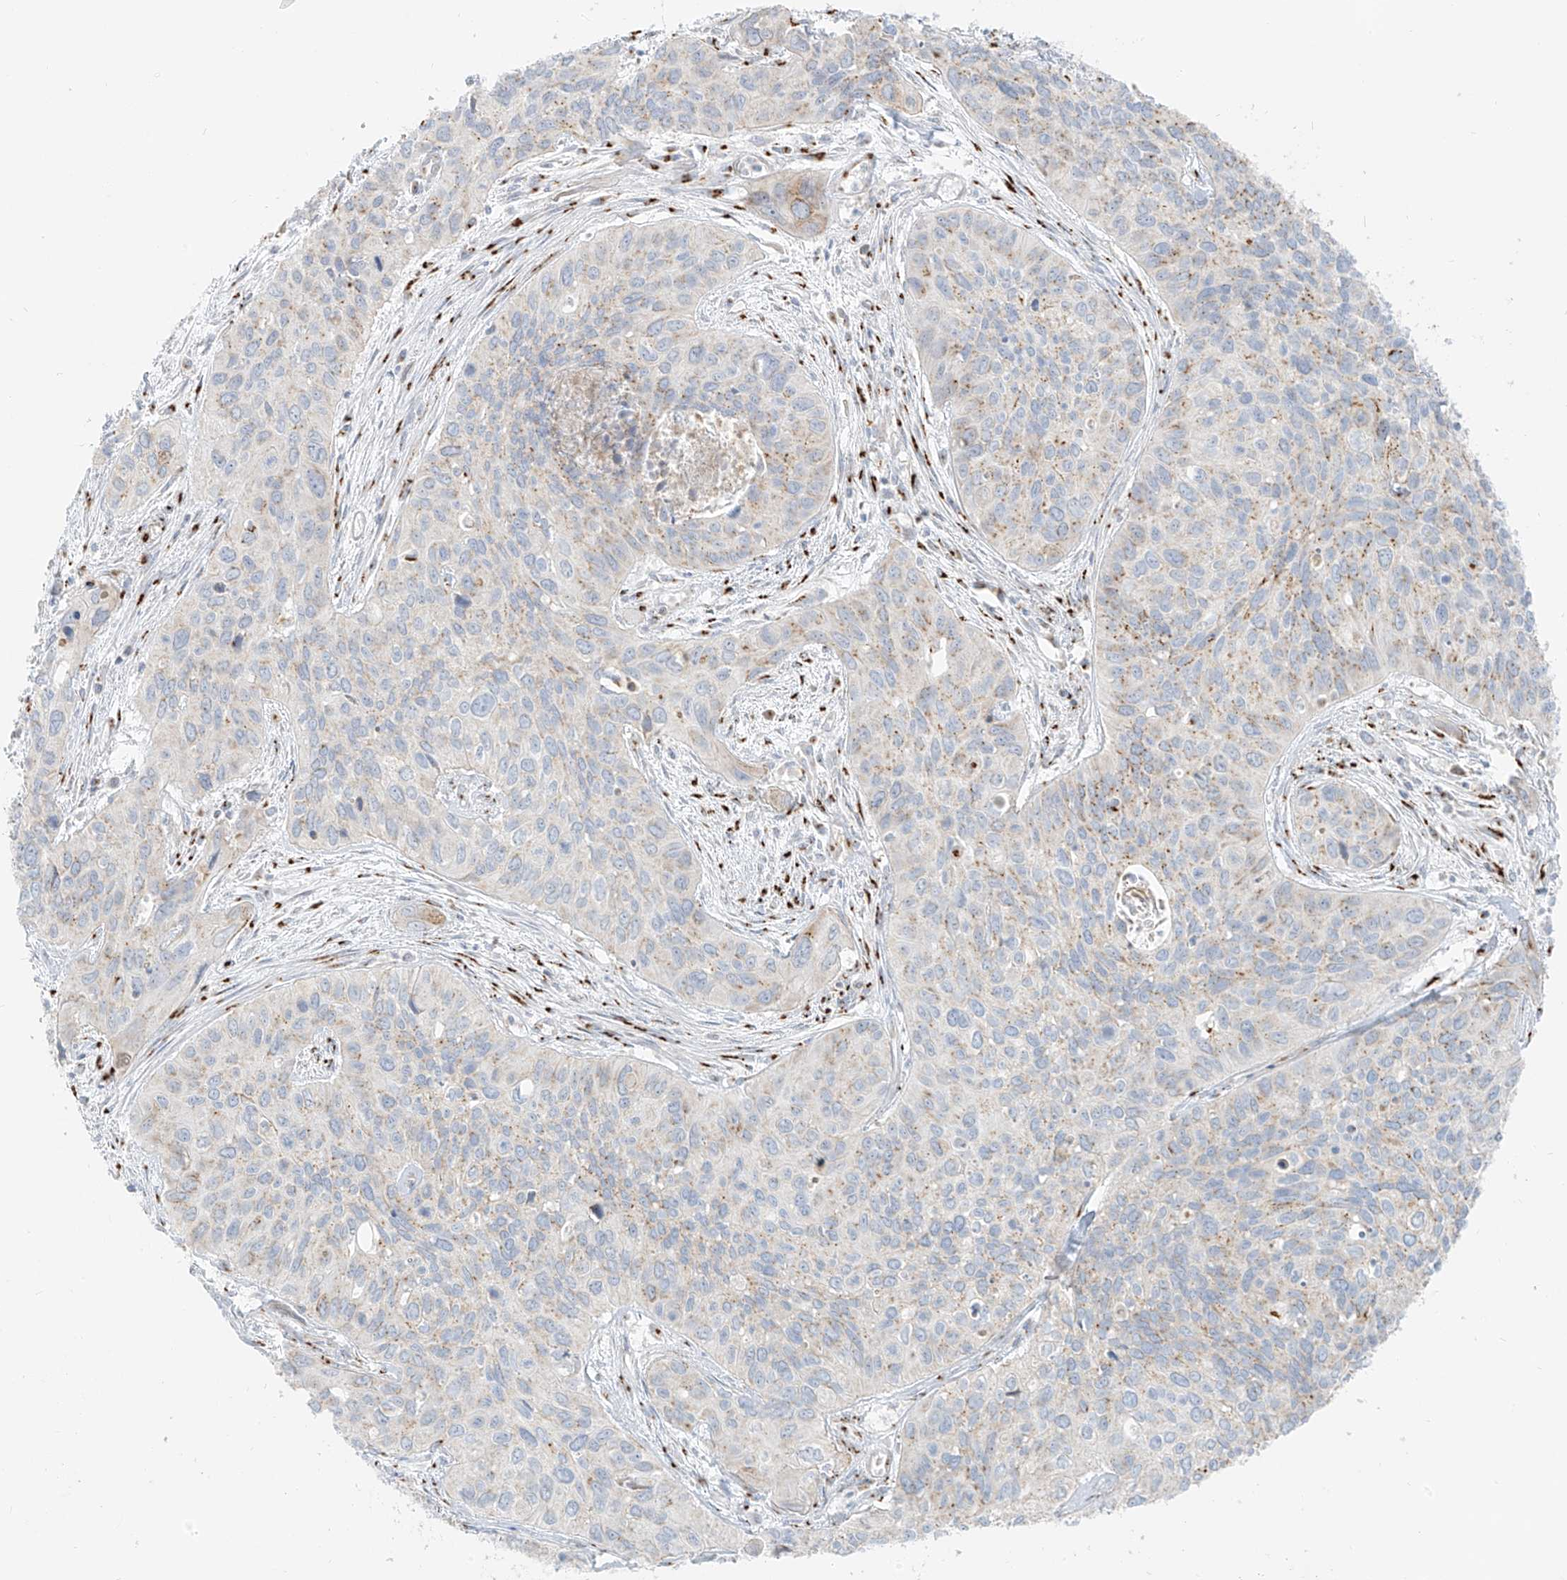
{"staining": {"intensity": "weak", "quantity": "25%-75%", "location": "cytoplasmic/membranous"}, "tissue": "cervical cancer", "cell_type": "Tumor cells", "image_type": "cancer", "snomed": [{"axis": "morphology", "description": "Squamous cell carcinoma, NOS"}, {"axis": "topography", "description": "Cervix"}], "caption": "Protein staining of squamous cell carcinoma (cervical) tissue shows weak cytoplasmic/membranous staining in approximately 25%-75% of tumor cells.", "gene": "TMEM87B", "patient": {"sex": "female", "age": 55}}